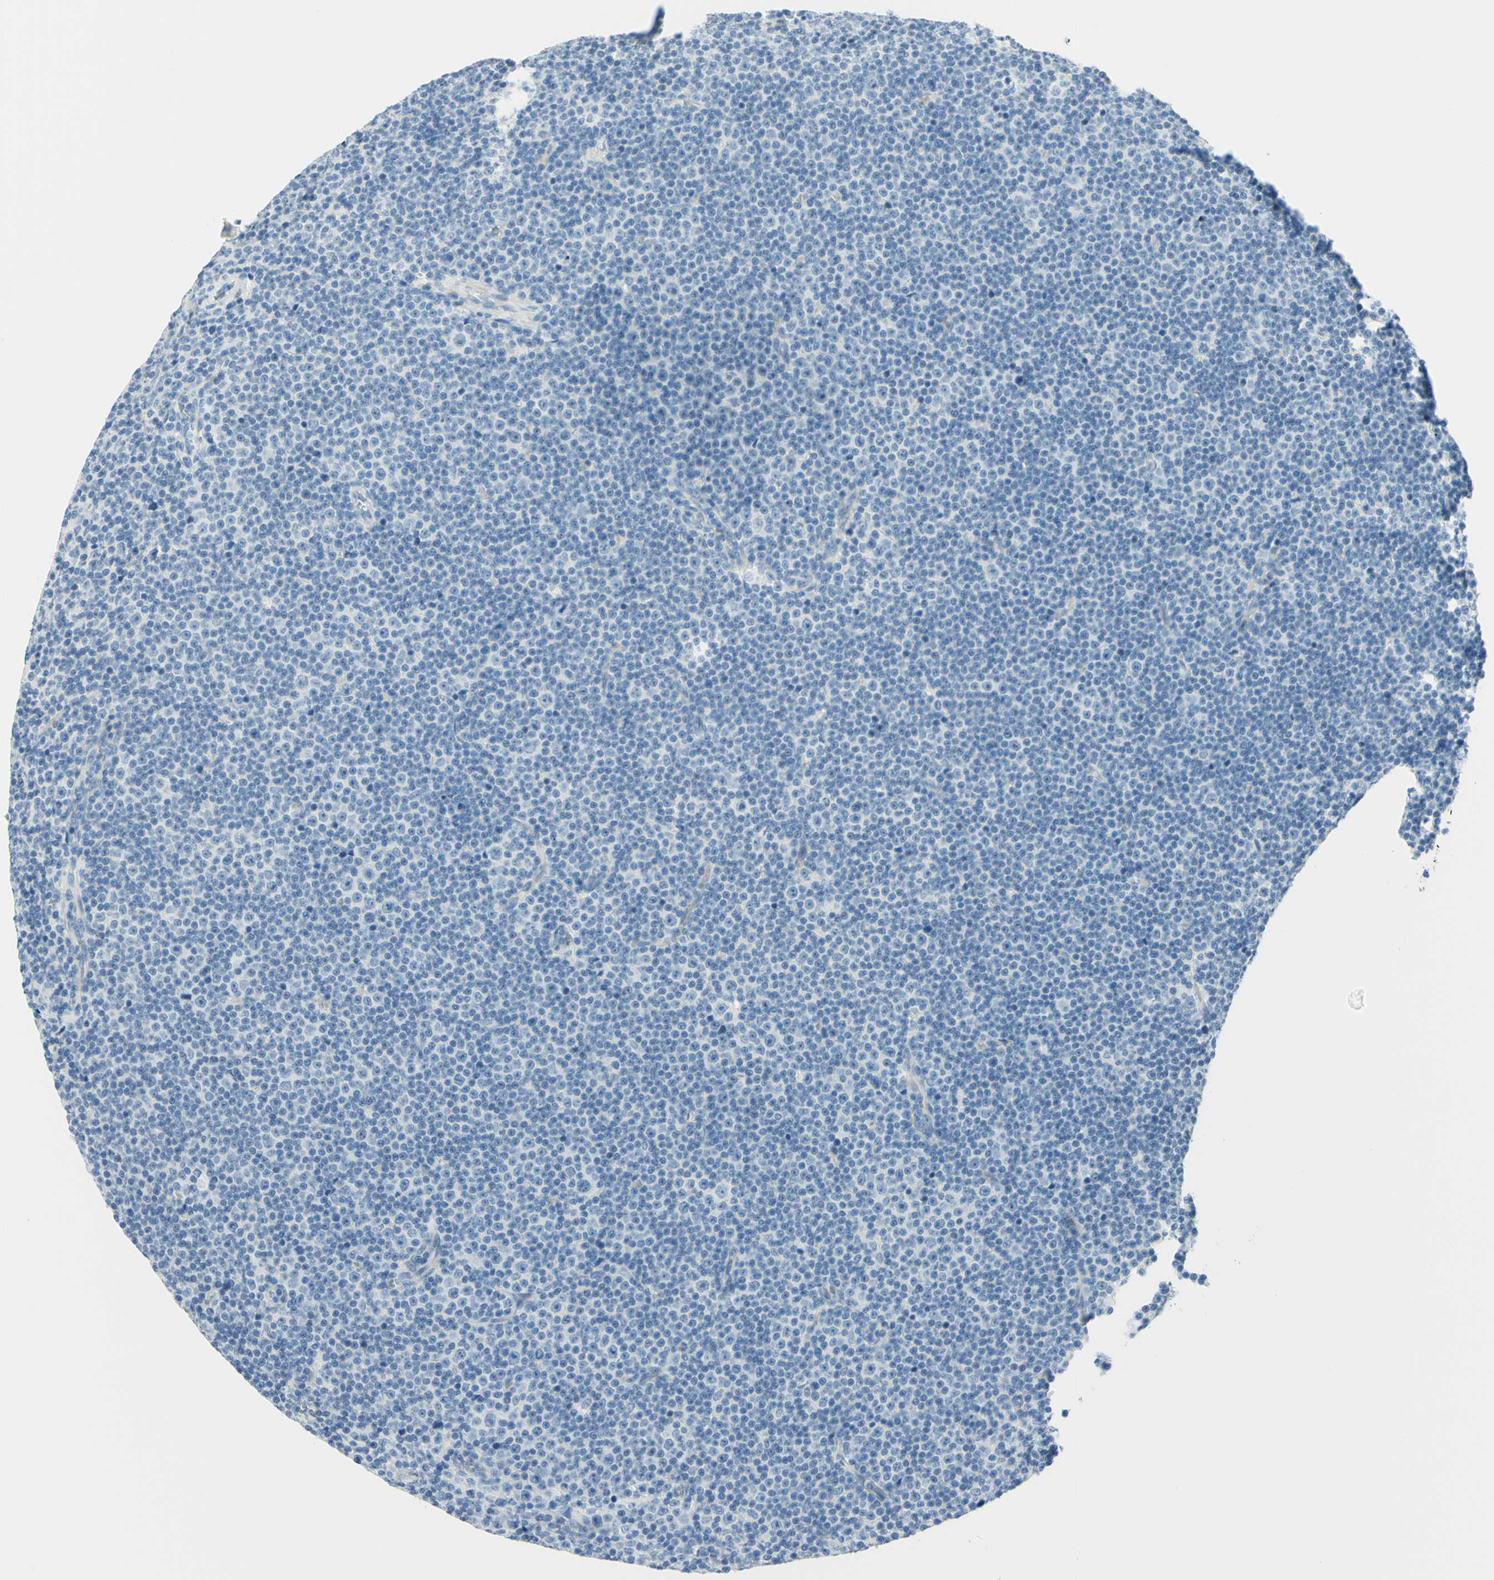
{"staining": {"intensity": "negative", "quantity": "none", "location": "none"}, "tissue": "lymphoma", "cell_type": "Tumor cells", "image_type": "cancer", "snomed": [{"axis": "morphology", "description": "Malignant lymphoma, non-Hodgkin's type, Low grade"}, {"axis": "topography", "description": "Lymph node"}], "caption": "The histopathology image shows no staining of tumor cells in malignant lymphoma, non-Hodgkin's type (low-grade).", "gene": "TMEM132D", "patient": {"sex": "female", "age": 67}}